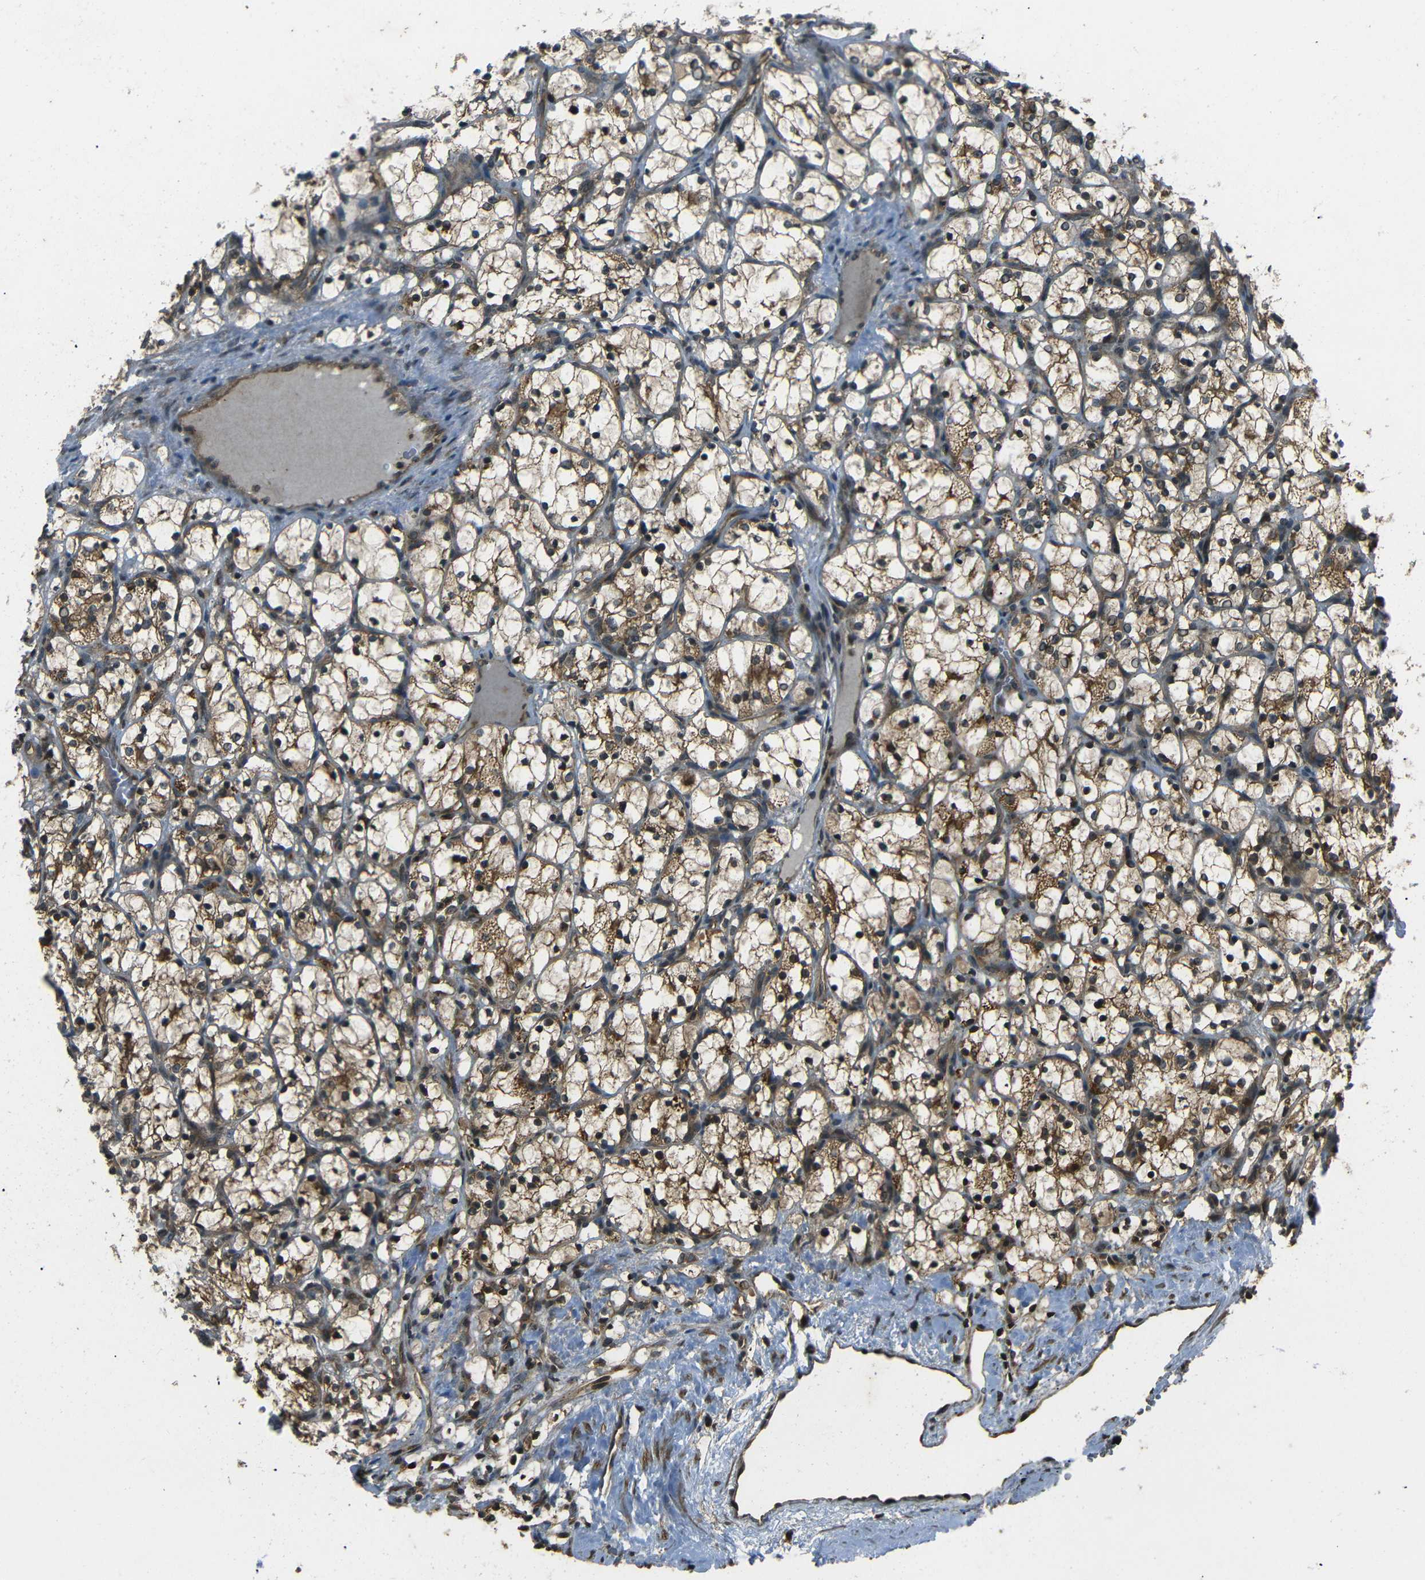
{"staining": {"intensity": "moderate", "quantity": ">75%", "location": "cytoplasmic/membranous"}, "tissue": "renal cancer", "cell_type": "Tumor cells", "image_type": "cancer", "snomed": [{"axis": "morphology", "description": "Adenocarcinoma, NOS"}, {"axis": "topography", "description": "Kidney"}], "caption": "Protein staining of adenocarcinoma (renal) tissue shows moderate cytoplasmic/membranous staining in approximately >75% of tumor cells. Nuclei are stained in blue.", "gene": "PLK2", "patient": {"sex": "female", "age": 69}}